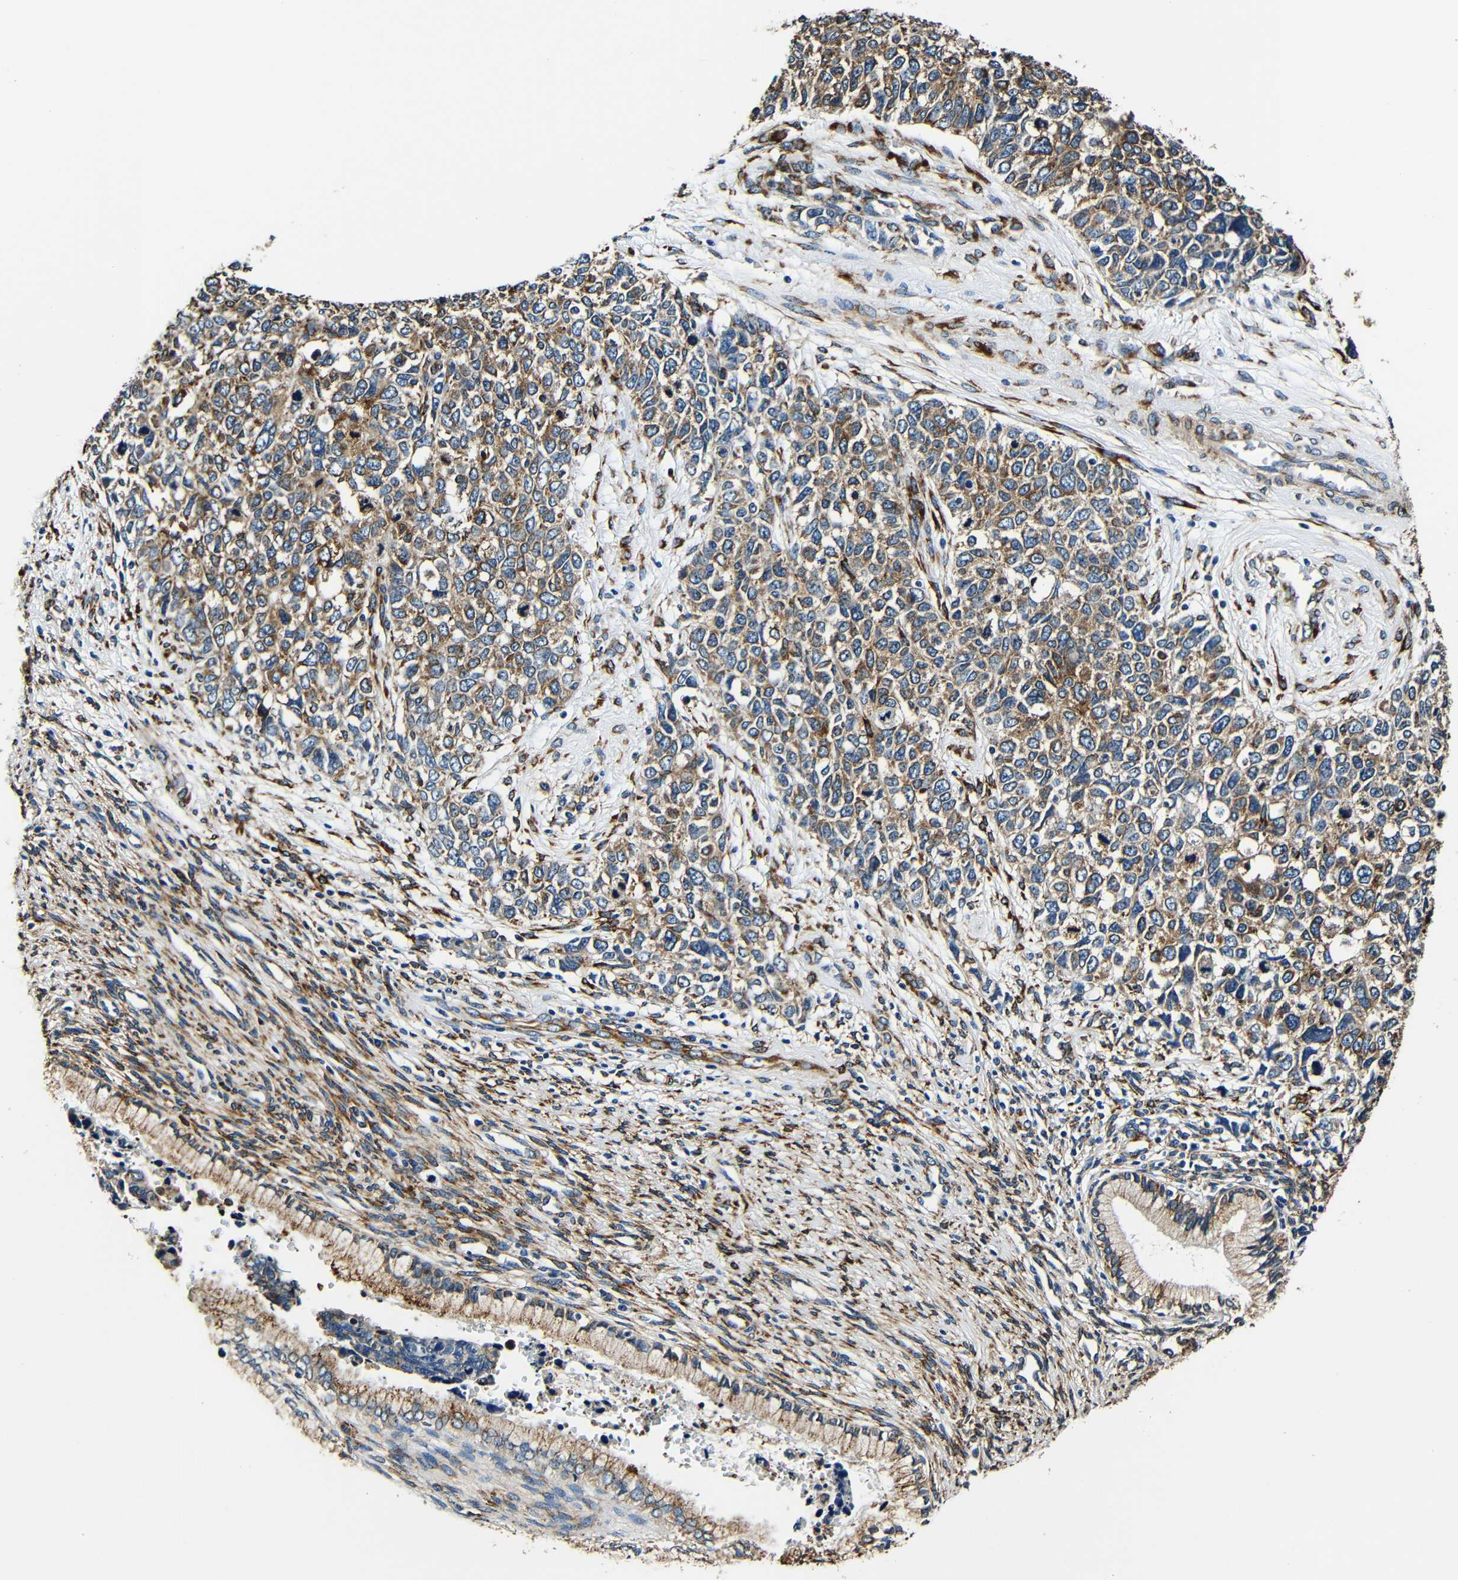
{"staining": {"intensity": "moderate", "quantity": "25%-75%", "location": "cytoplasmic/membranous"}, "tissue": "cervical cancer", "cell_type": "Tumor cells", "image_type": "cancer", "snomed": [{"axis": "morphology", "description": "Squamous cell carcinoma, NOS"}, {"axis": "topography", "description": "Cervix"}], "caption": "This image shows immunohistochemistry staining of human cervical cancer (squamous cell carcinoma), with medium moderate cytoplasmic/membranous staining in about 25%-75% of tumor cells.", "gene": "RRBP1", "patient": {"sex": "female", "age": 63}}